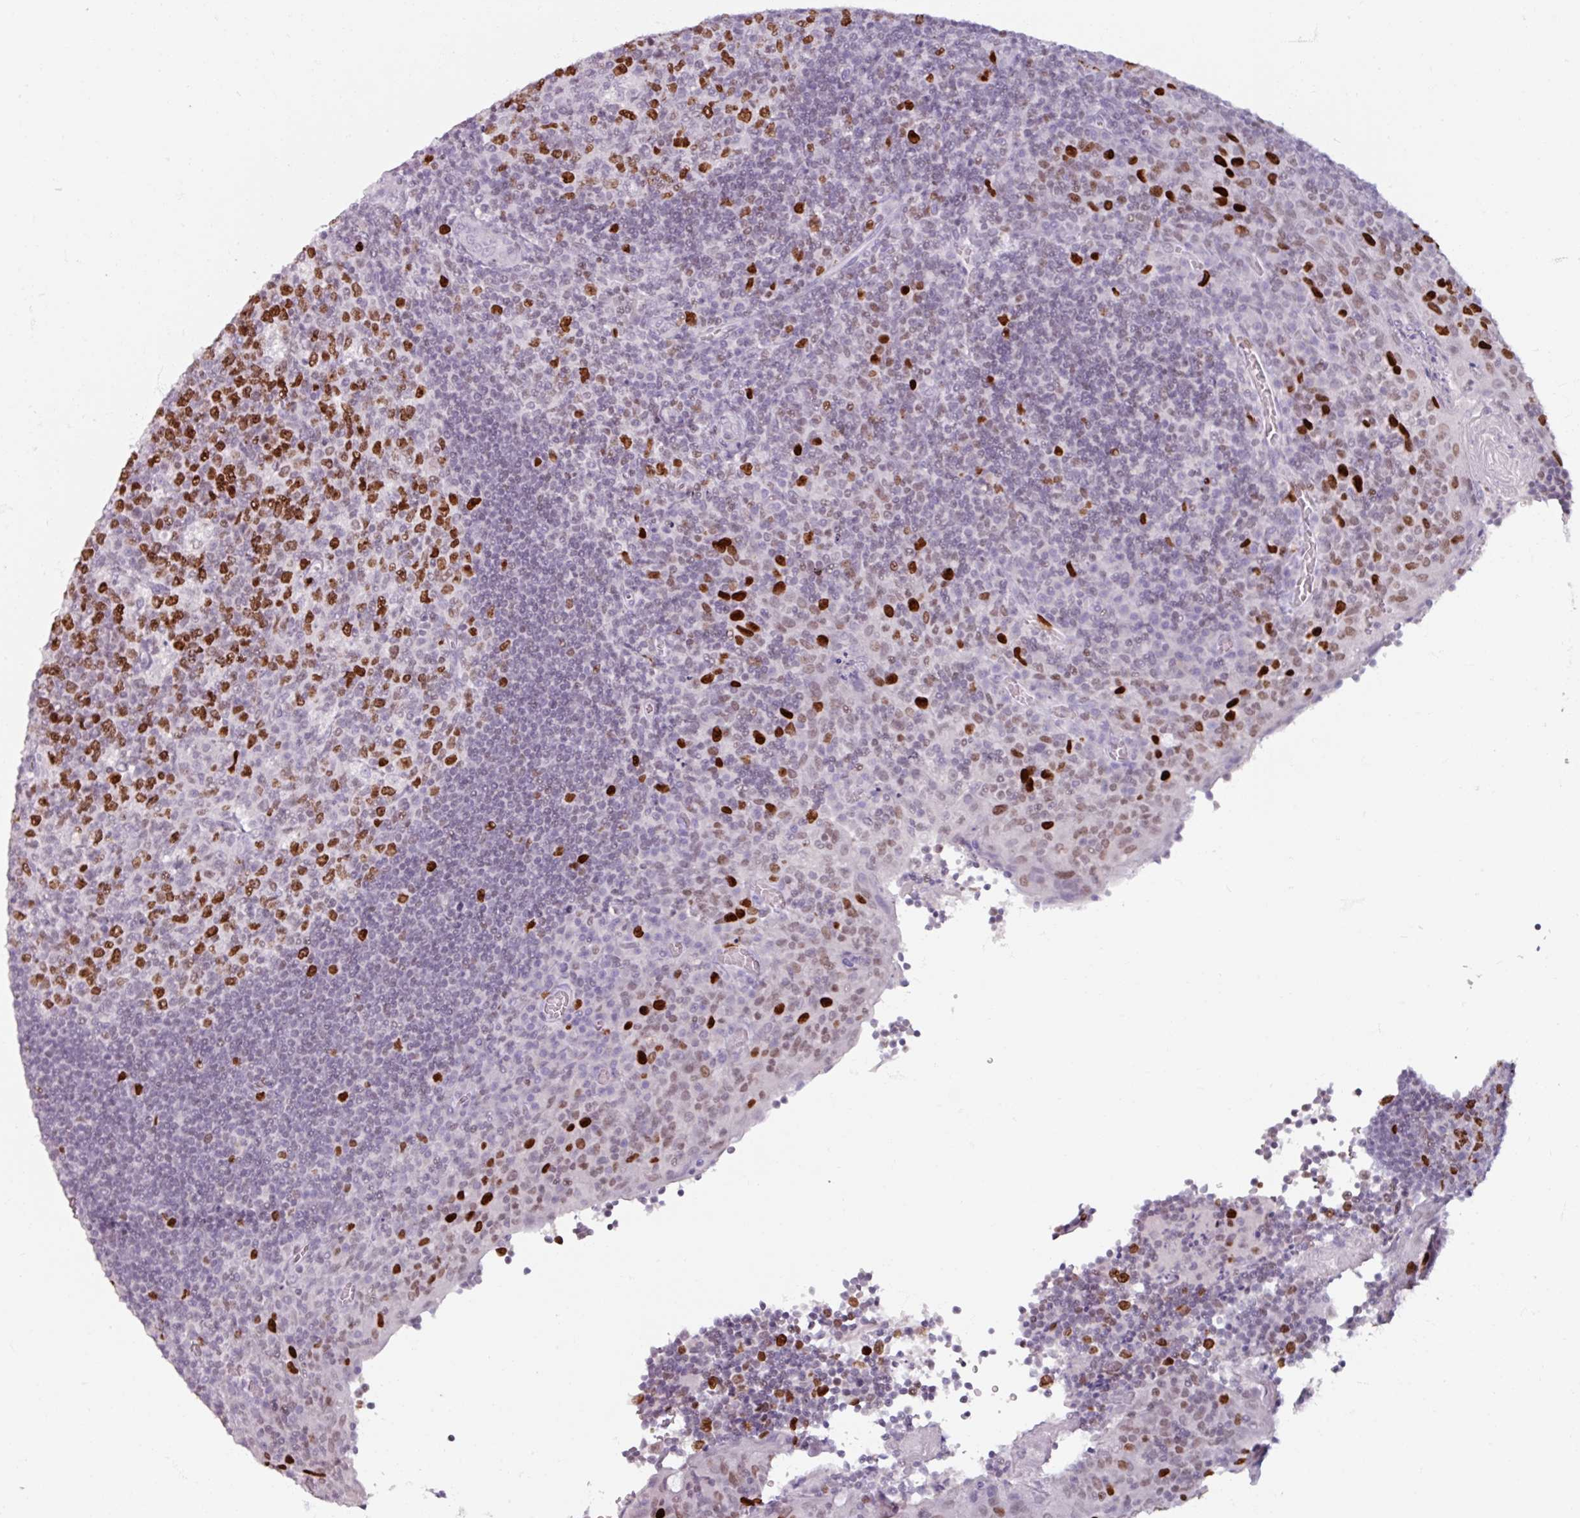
{"staining": {"intensity": "strong", "quantity": "25%-75%", "location": "nuclear"}, "tissue": "tonsil", "cell_type": "Germinal center cells", "image_type": "normal", "snomed": [{"axis": "morphology", "description": "Normal tissue, NOS"}, {"axis": "topography", "description": "Tonsil"}], "caption": "Germinal center cells exhibit strong nuclear positivity in about 25%-75% of cells in normal tonsil.", "gene": "ATAD2", "patient": {"sex": "male", "age": 17}}